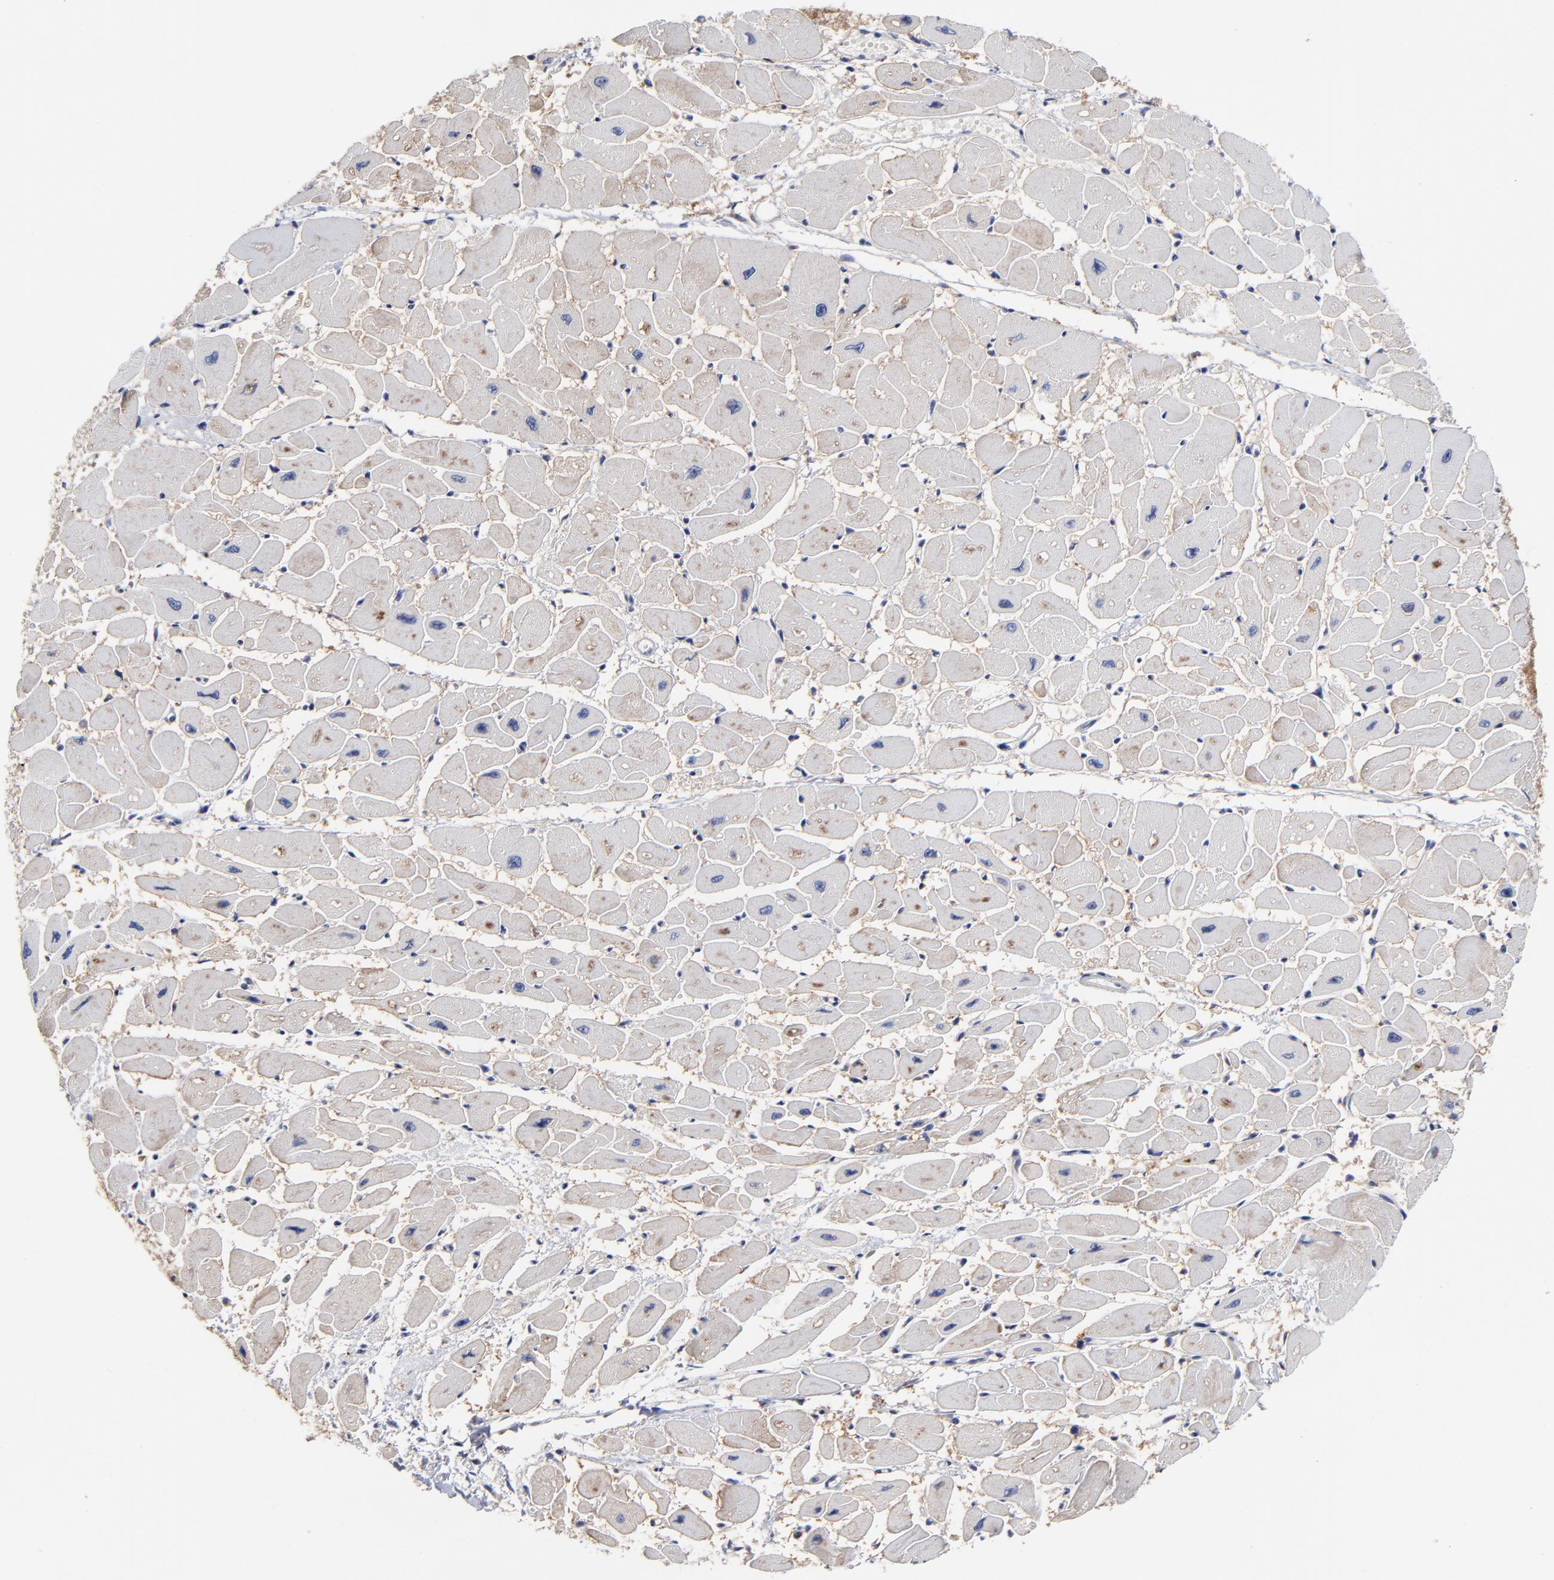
{"staining": {"intensity": "negative", "quantity": "none", "location": "none"}, "tissue": "heart muscle", "cell_type": "Cardiomyocytes", "image_type": "normal", "snomed": [{"axis": "morphology", "description": "Normal tissue, NOS"}, {"axis": "topography", "description": "Heart"}], "caption": "Immunohistochemistry micrograph of benign heart muscle stained for a protein (brown), which reveals no staining in cardiomyocytes. (DAB (3,3'-diaminobenzidine) immunohistochemistry, high magnification).", "gene": "CXADR", "patient": {"sex": "female", "age": 54}}